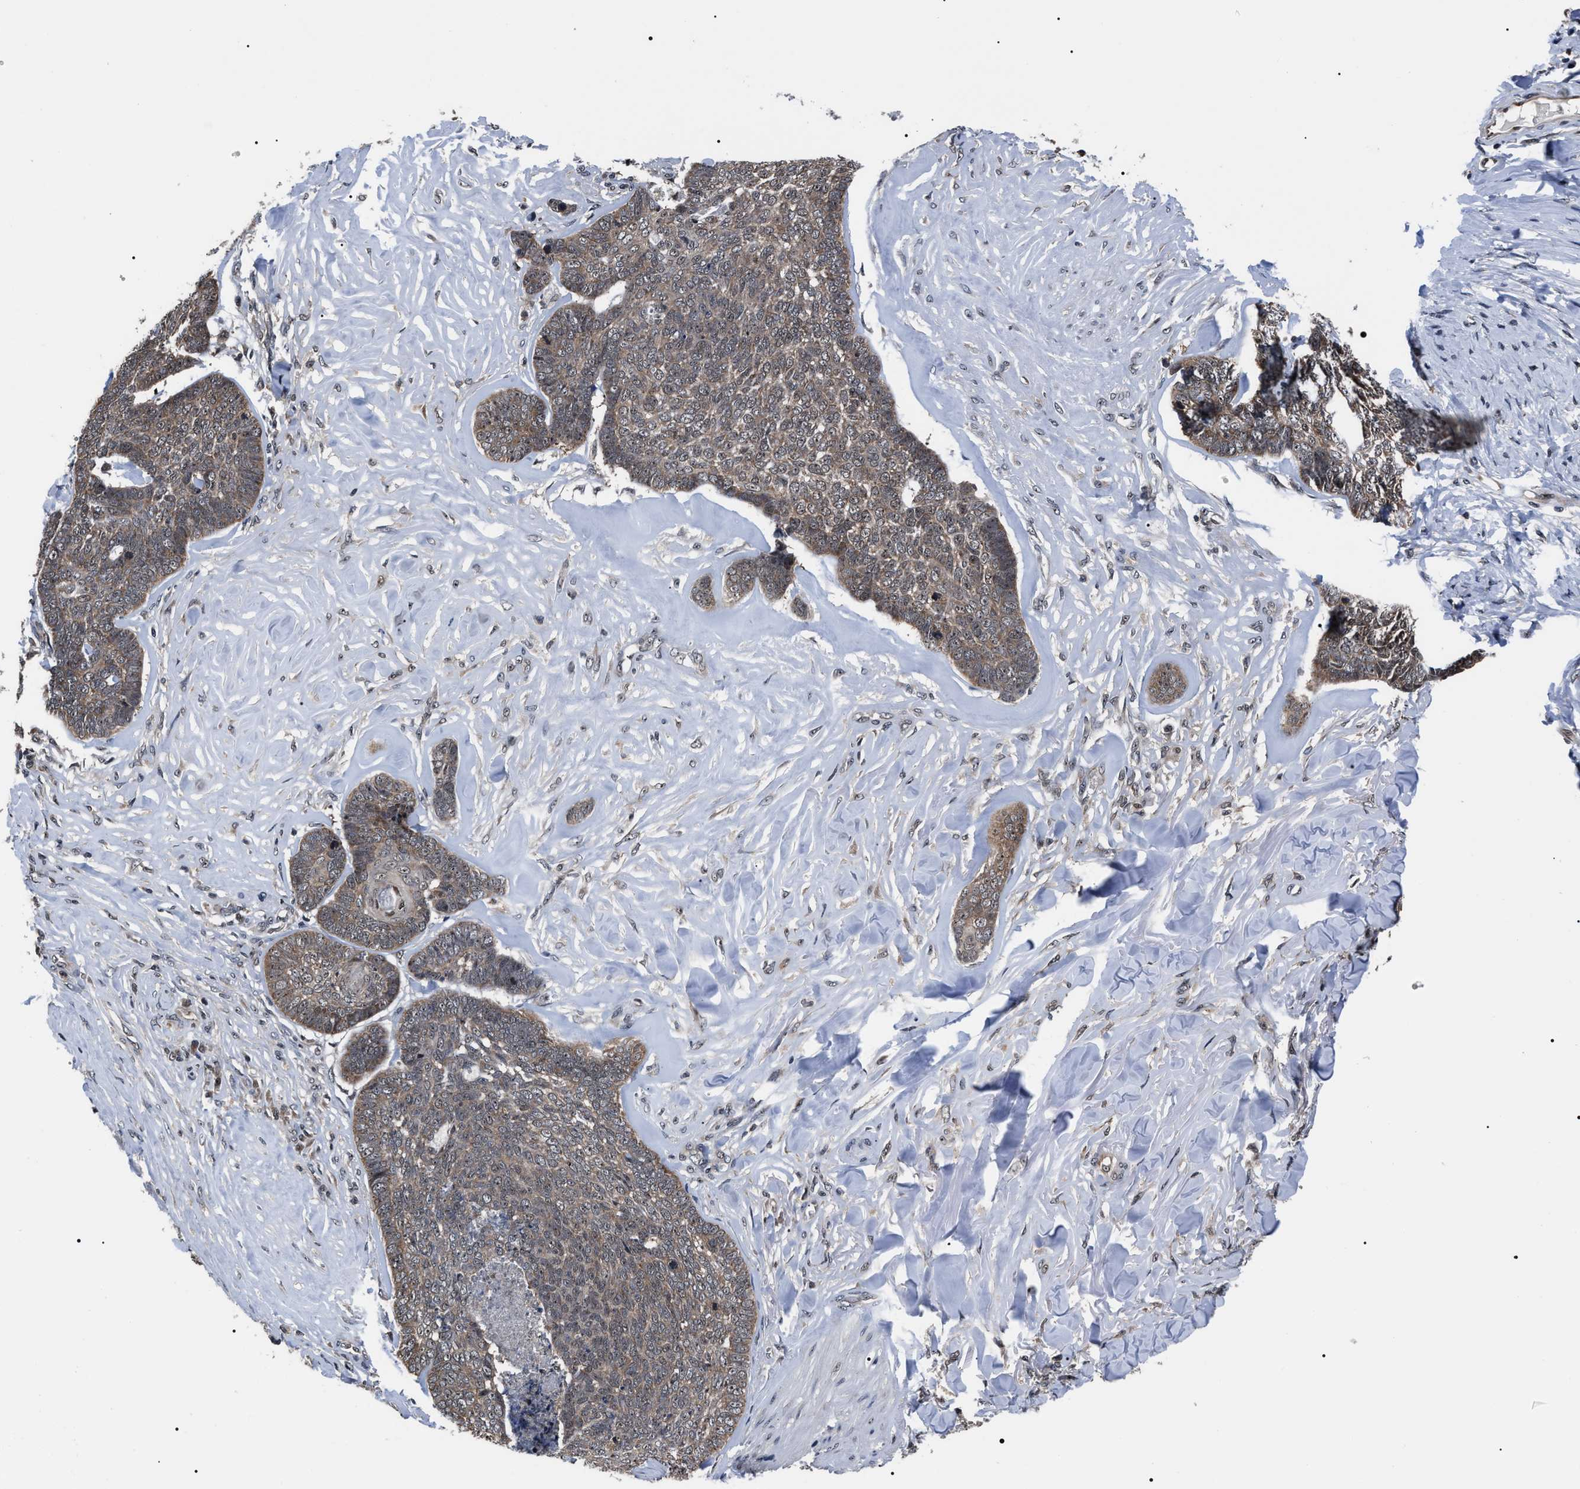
{"staining": {"intensity": "moderate", "quantity": ">75%", "location": "cytoplasmic/membranous"}, "tissue": "skin cancer", "cell_type": "Tumor cells", "image_type": "cancer", "snomed": [{"axis": "morphology", "description": "Basal cell carcinoma"}, {"axis": "topography", "description": "Skin"}], "caption": "Moderate cytoplasmic/membranous protein expression is identified in about >75% of tumor cells in skin cancer (basal cell carcinoma). The staining was performed using DAB, with brown indicating positive protein expression. Nuclei are stained blue with hematoxylin.", "gene": "CSNK2A1", "patient": {"sex": "male", "age": 84}}